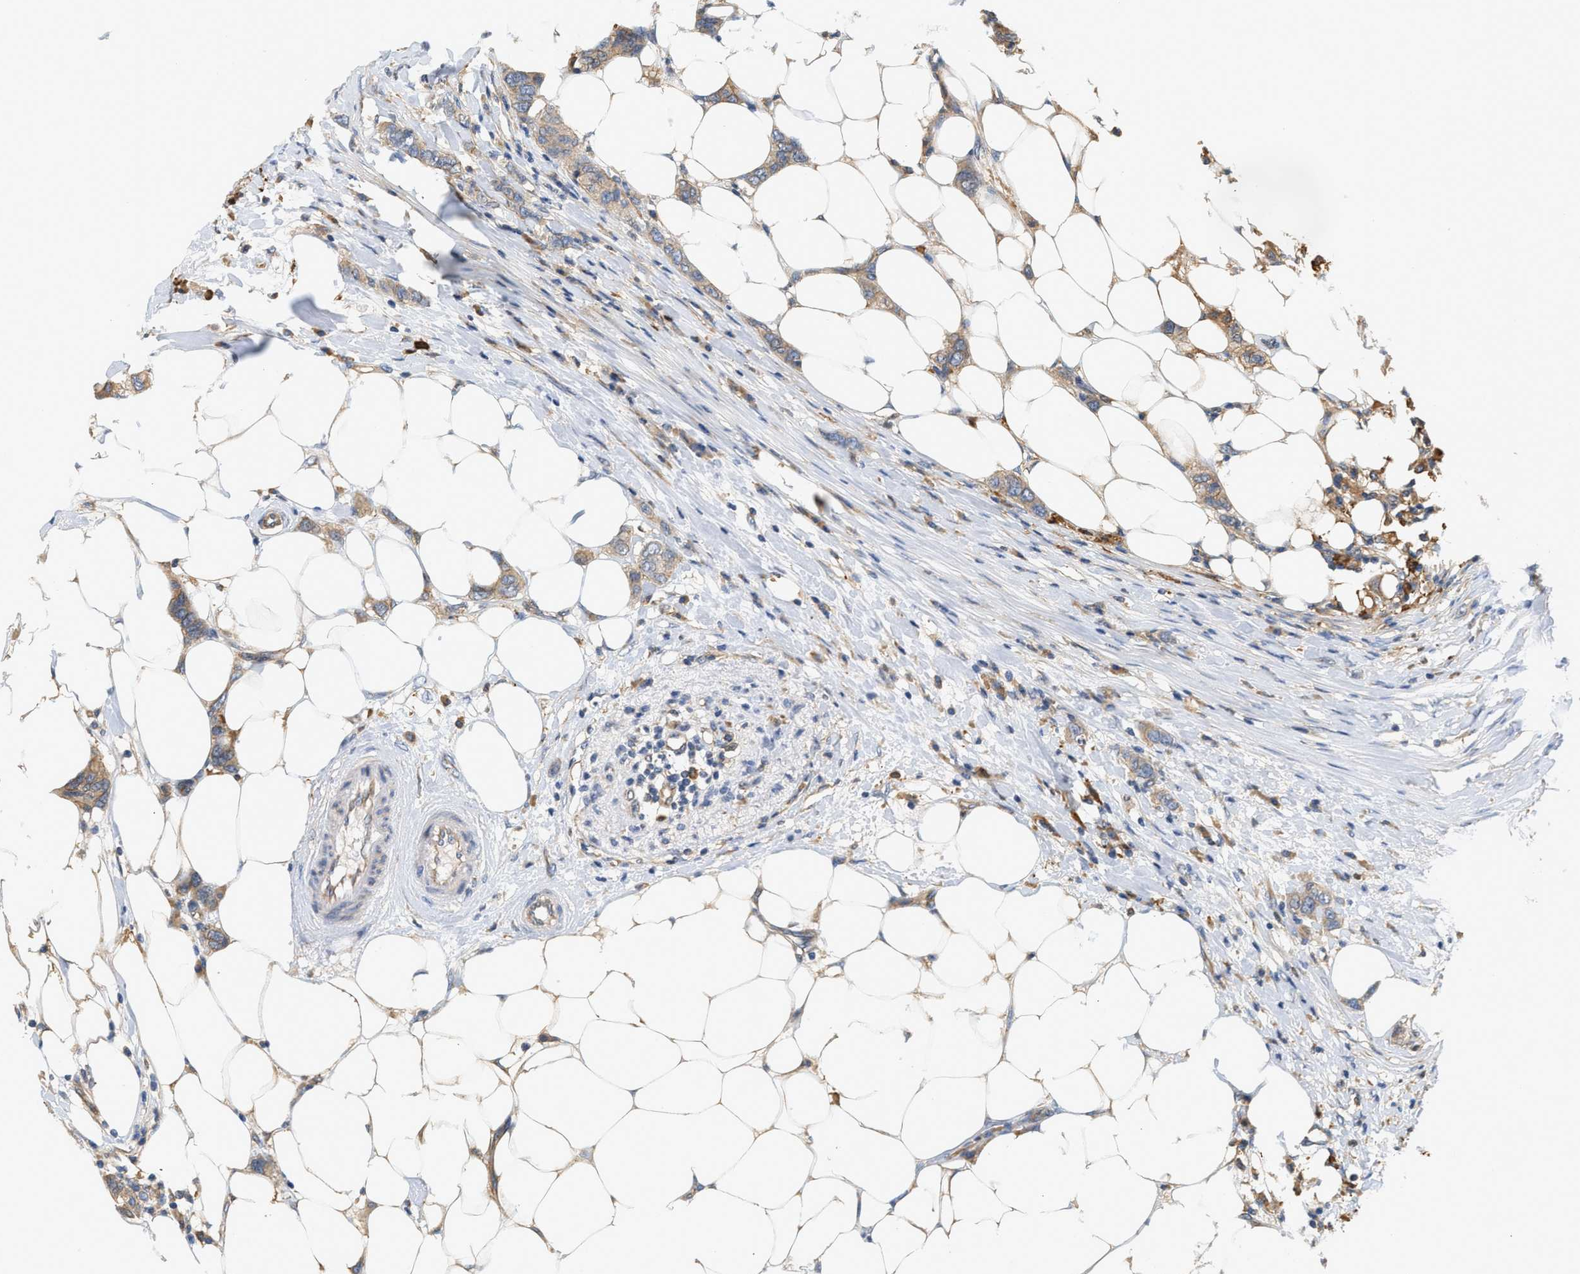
{"staining": {"intensity": "weak", "quantity": ">75%", "location": "cytoplasmic/membranous"}, "tissue": "breast cancer", "cell_type": "Tumor cells", "image_type": "cancer", "snomed": [{"axis": "morphology", "description": "Duct carcinoma"}, {"axis": "topography", "description": "Breast"}], "caption": "Tumor cells display low levels of weak cytoplasmic/membranous staining in approximately >75% of cells in breast intraductal carcinoma.", "gene": "CTXN1", "patient": {"sex": "female", "age": 50}}